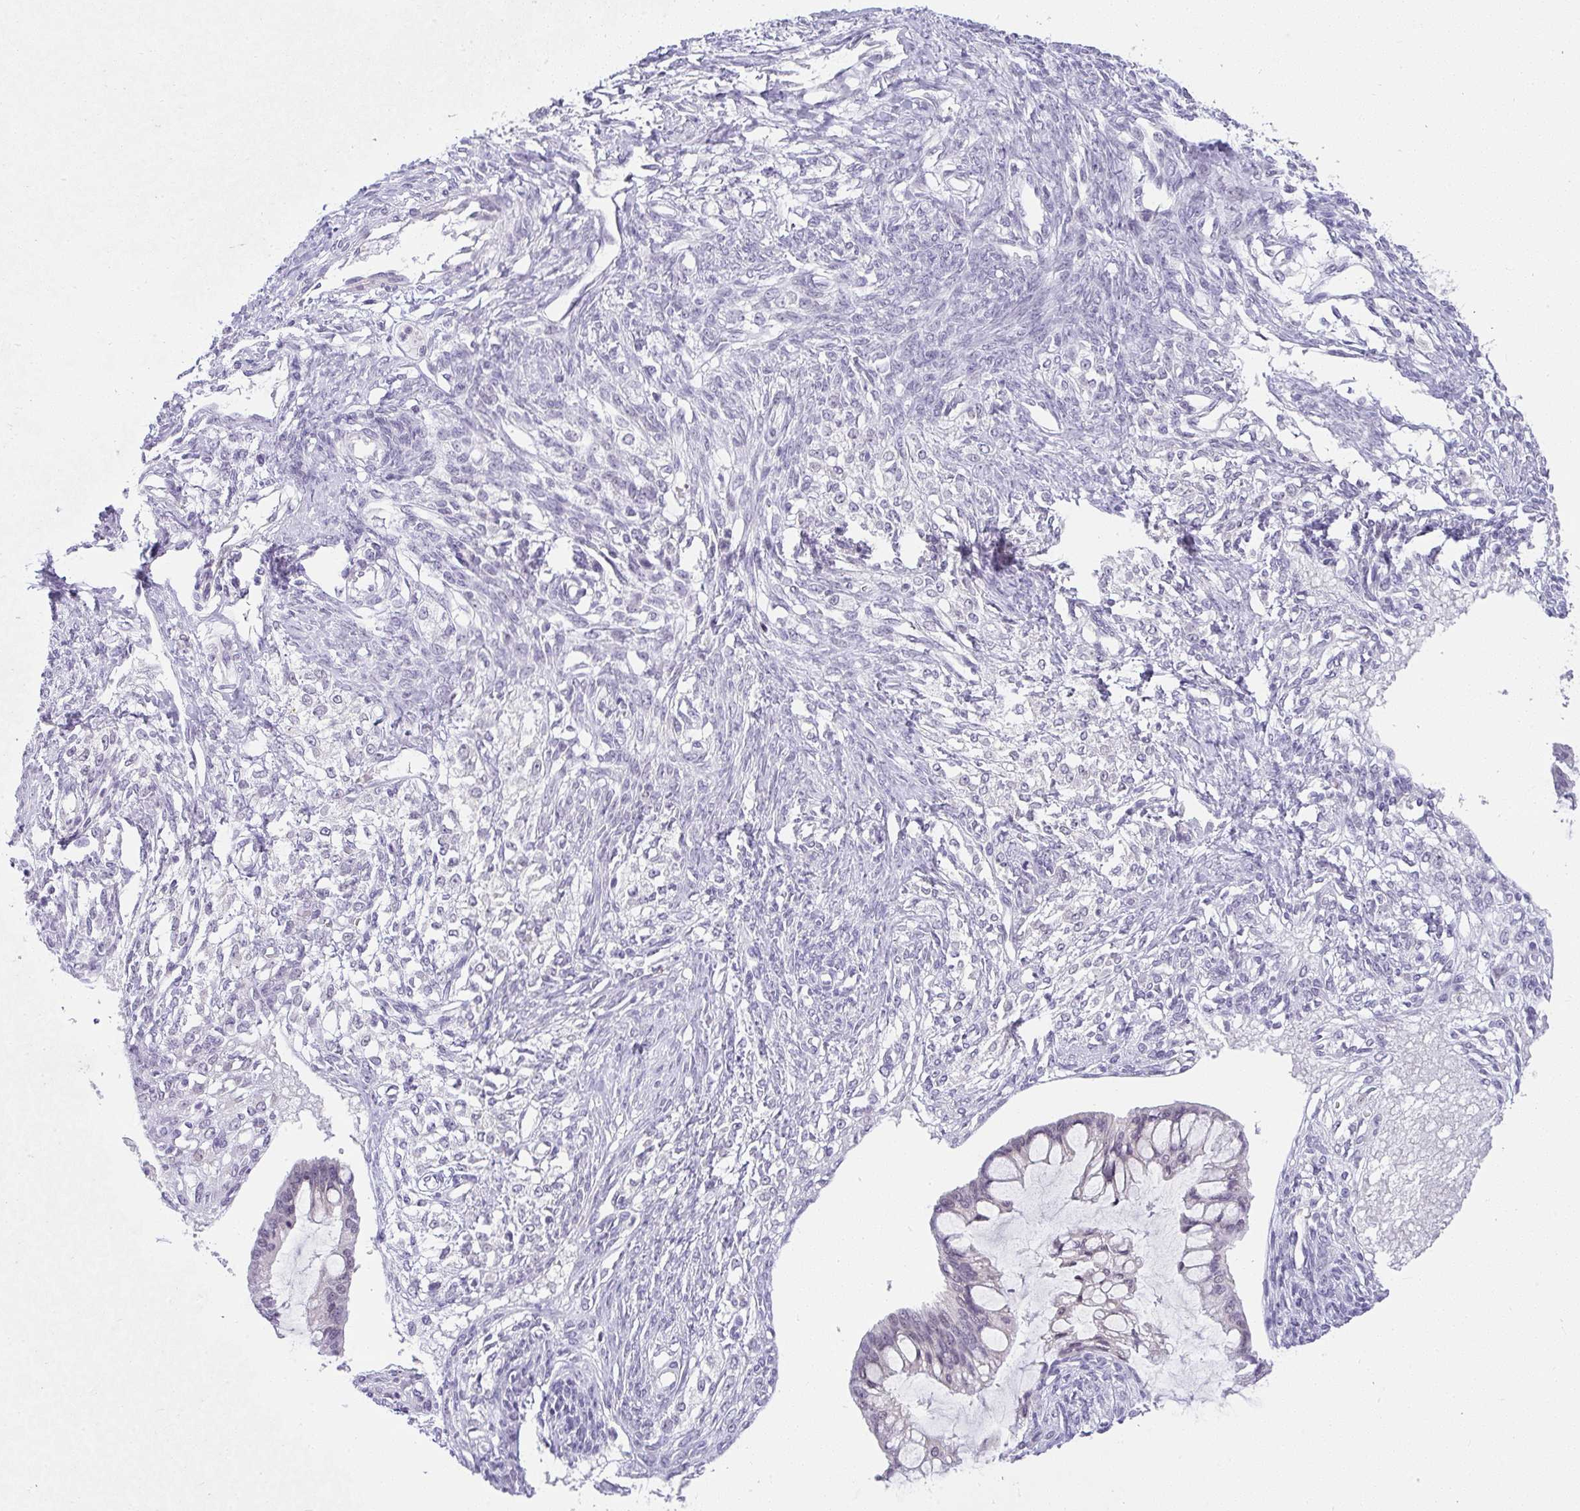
{"staining": {"intensity": "negative", "quantity": "none", "location": "none"}, "tissue": "ovarian cancer", "cell_type": "Tumor cells", "image_type": "cancer", "snomed": [{"axis": "morphology", "description": "Cystadenocarcinoma, mucinous, NOS"}, {"axis": "topography", "description": "Ovary"}], "caption": "The histopathology image shows no staining of tumor cells in ovarian mucinous cystadenocarcinoma.", "gene": "CACNA1S", "patient": {"sex": "female", "age": 73}}